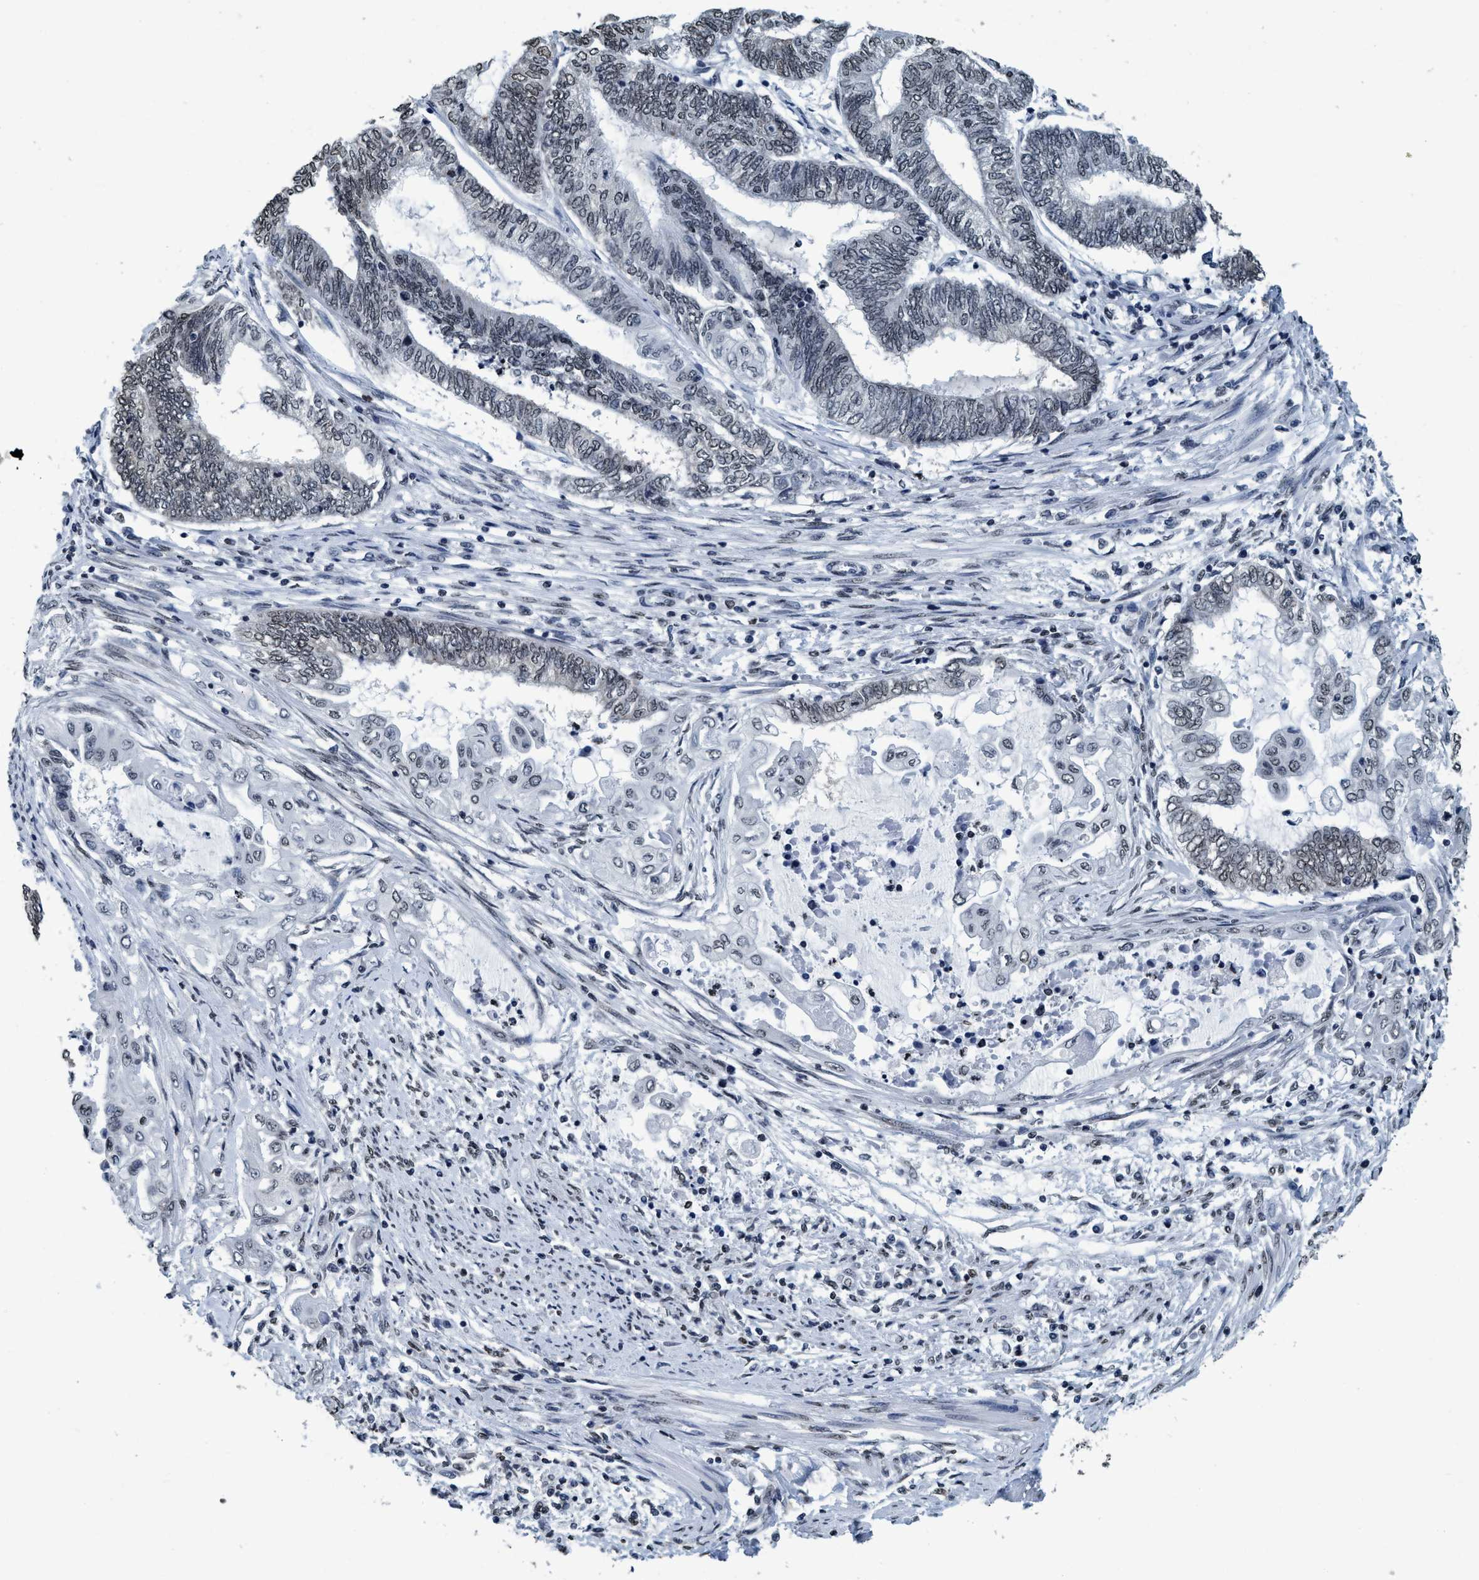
{"staining": {"intensity": "weak", "quantity": "<25%", "location": "nuclear"}, "tissue": "endometrial cancer", "cell_type": "Tumor cells", "image_type": "cancer", "snomed": [{"axis": "morphology", "description": "Adenocarcinoma, NOS"}, {"axis": "topography", "description": "Uterus"}, {"axis": "topography", "description": "Endometrium"}], "caption": "Protein analysis of endometrial adenocarcinoma shows no significant staining in tumor cells.", "gene": "CCNE2", "patient": {"sex": "female", "age": 70}}